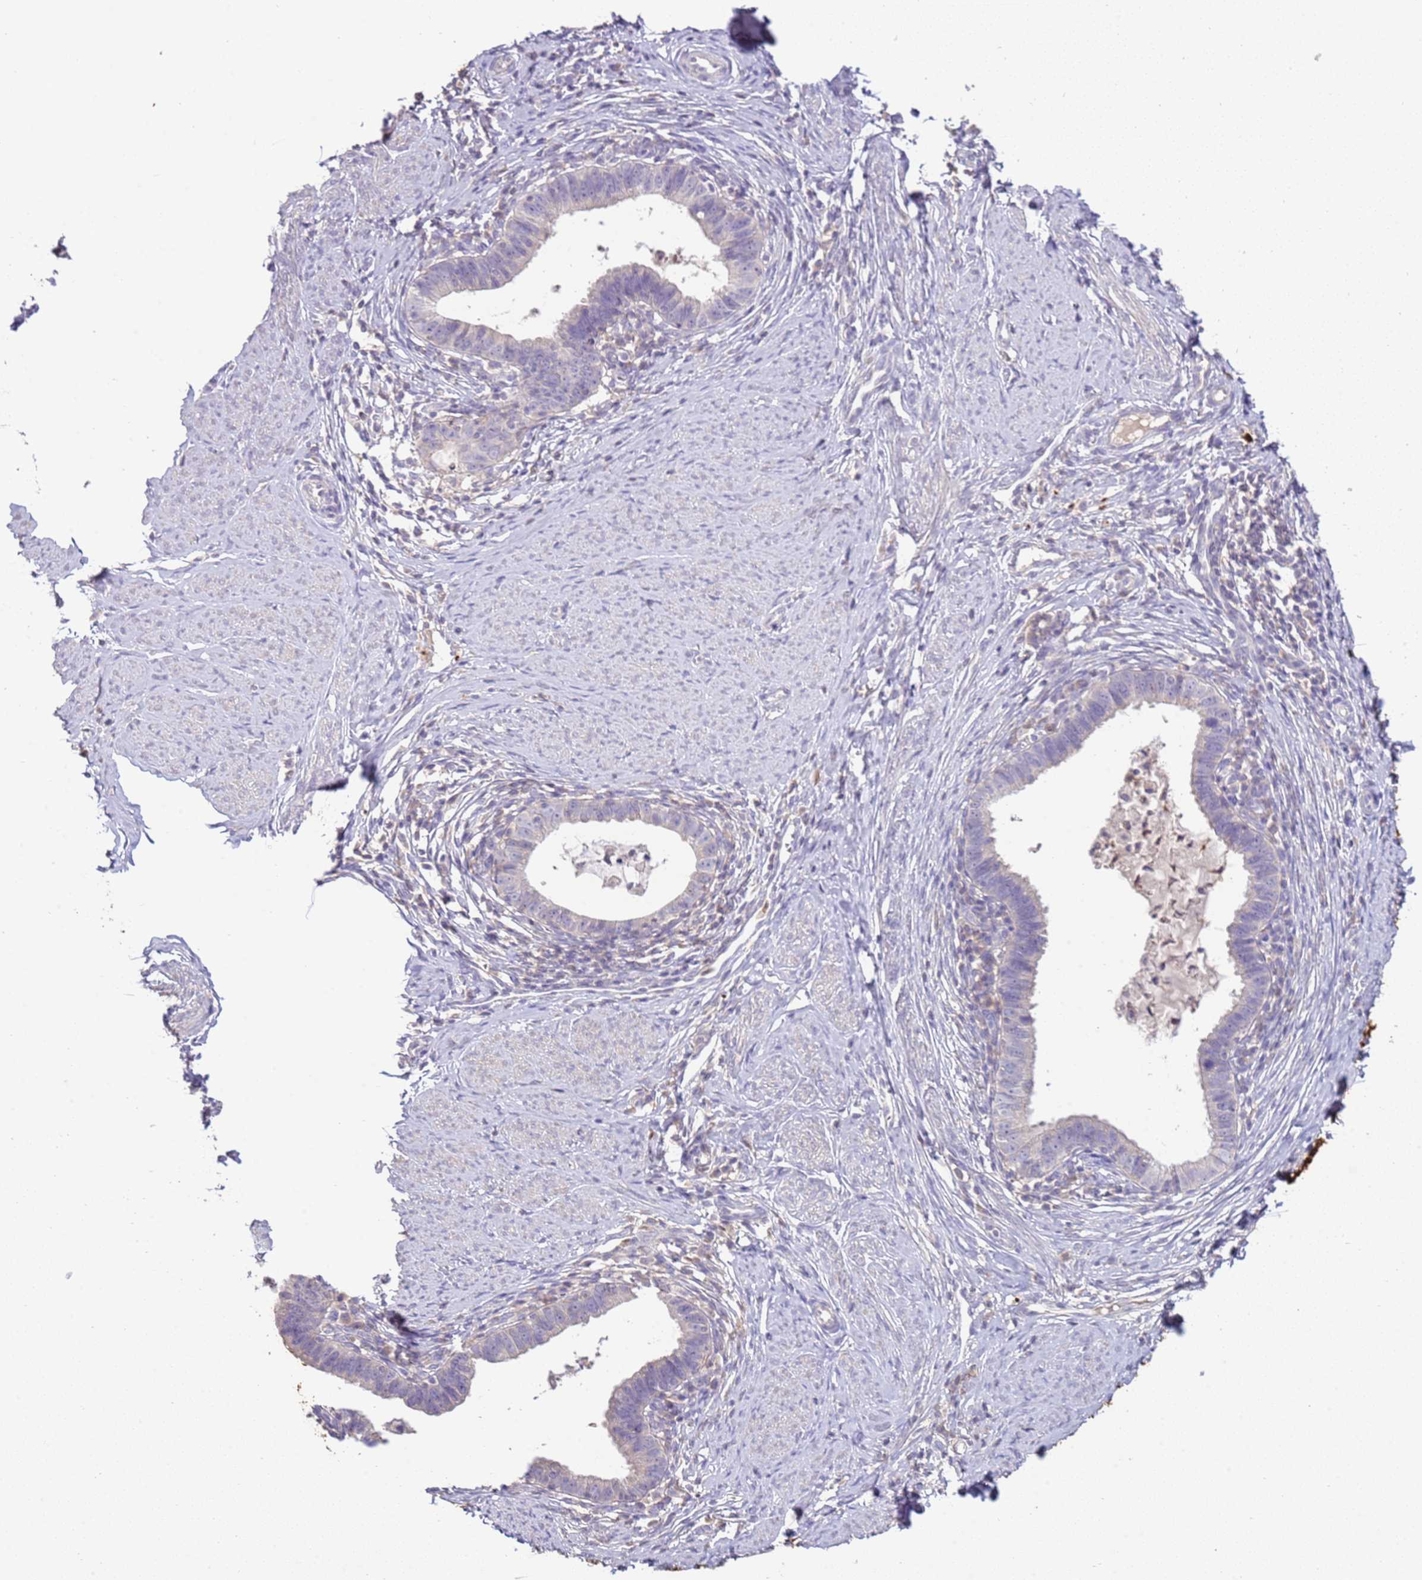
{"staining": {"intensity": "negative", "quantity": "none", "location": "none"}, "tissue": "cervical cancer", "cell_type": "Tumor cells", "image_type": "cancer", "snomed": [{"axis": "morphology", "description": "Adenocarcinoma, NOS"}, {"axis": "topography", "description": "Cervix"}], "caption": "Cervical cancer stained for a protein using immunohistochemistry (IHC) demonstrates no staining tumor cells.", "gene": "IL2RG", "patient": {"sex": "female", "age": 36}}